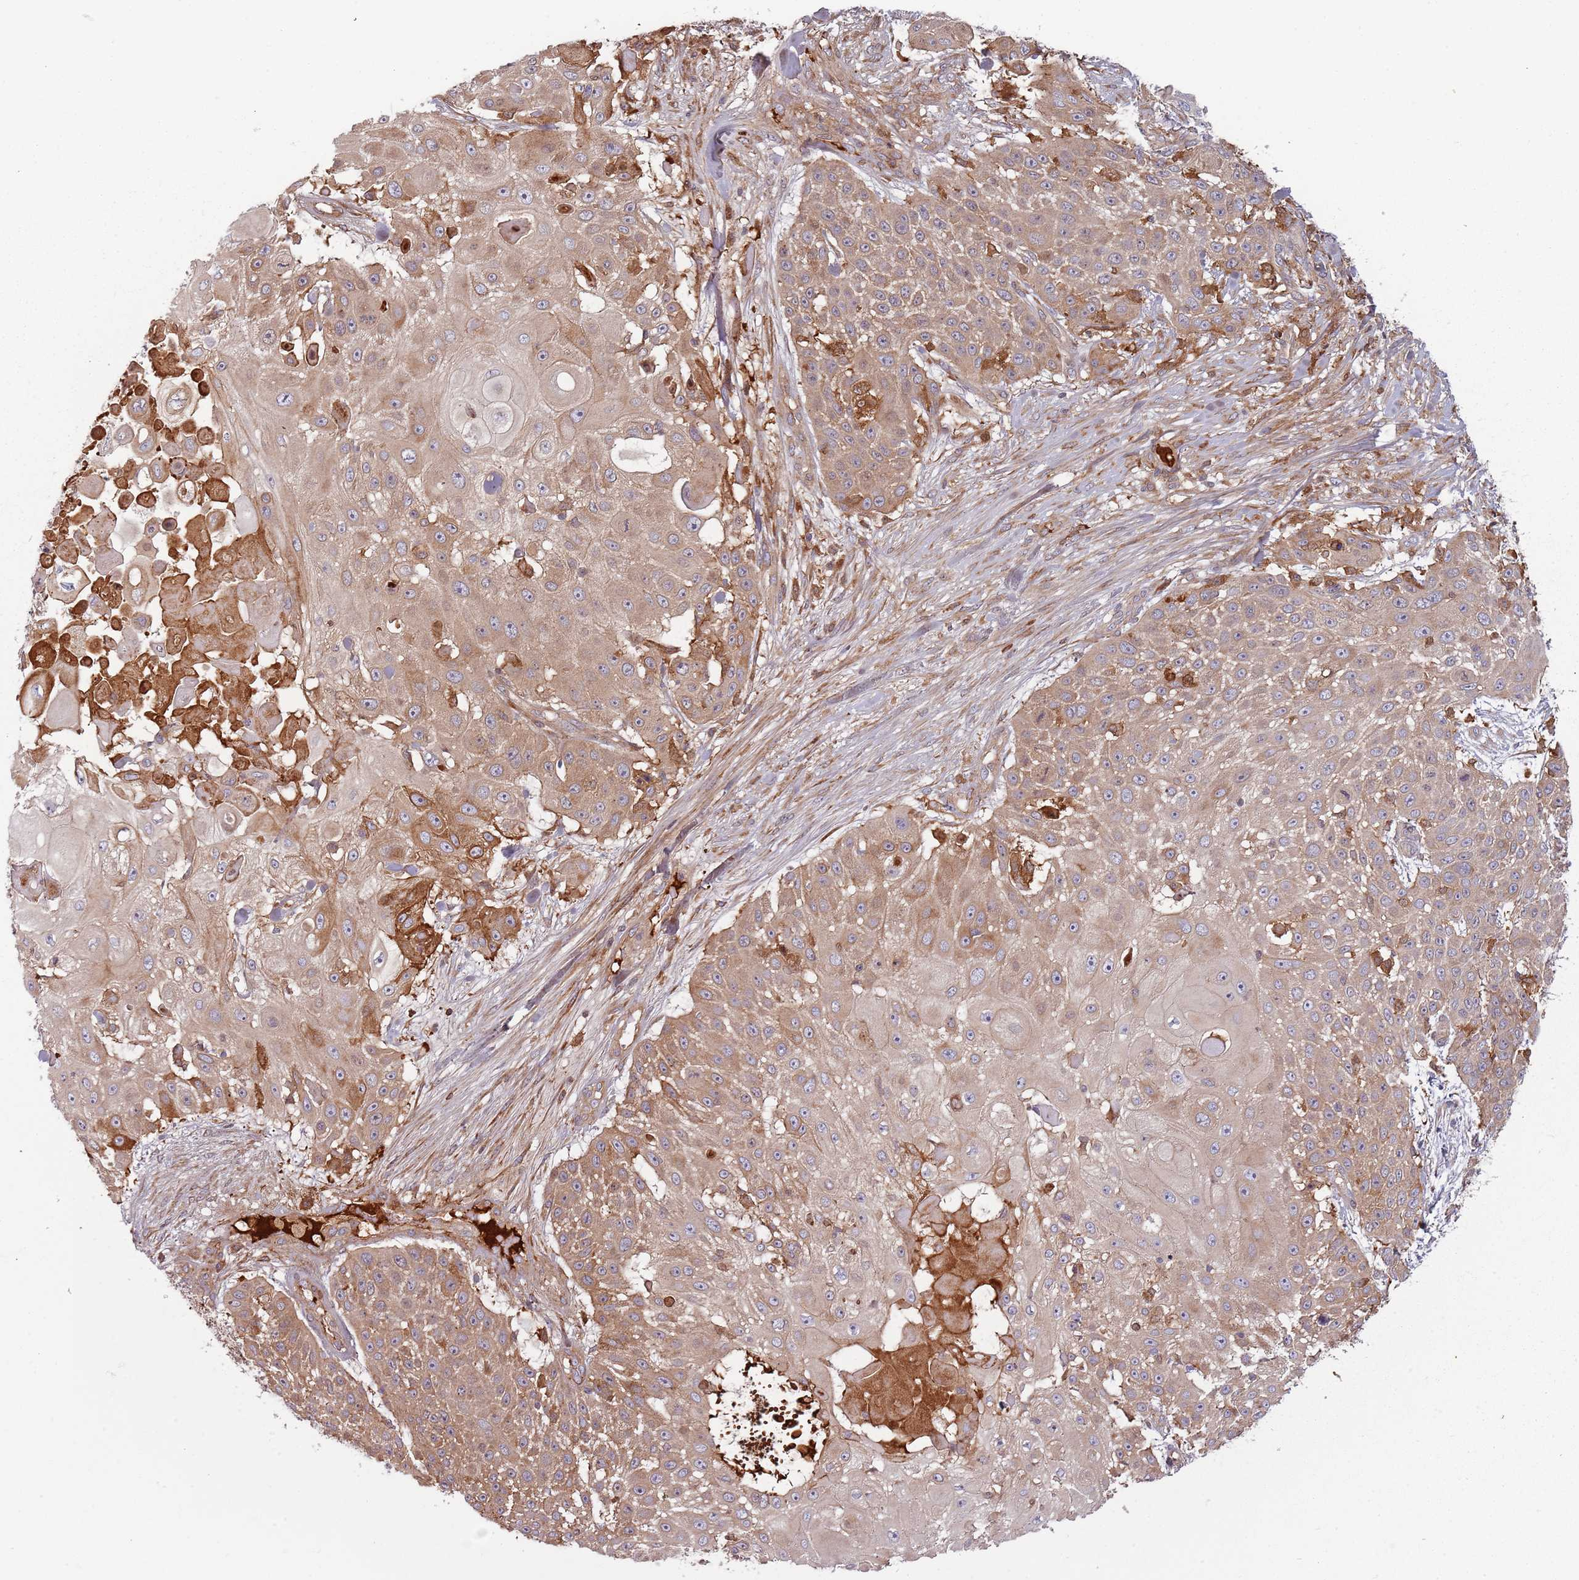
{"staining": {"intensity": "moderate", "quantity": ">75%", "location": "cytoplasmic/membranous"}, "tissue": "skin cancer", "cell_type": "Tumor cells", "image_type": "cancer", "snomed": [{"axis": "morphology", "description": "Squamous cell carcinoma, NOS"}, {"axis": "topography", "description": "Skin"}], "caption": "Moderate cytoplasmic/membranous expression is appreciated in about >75% of tumor cells in skin cancer.", "gene": "NADK", "patient": {"sex": "female", "age": 86}}